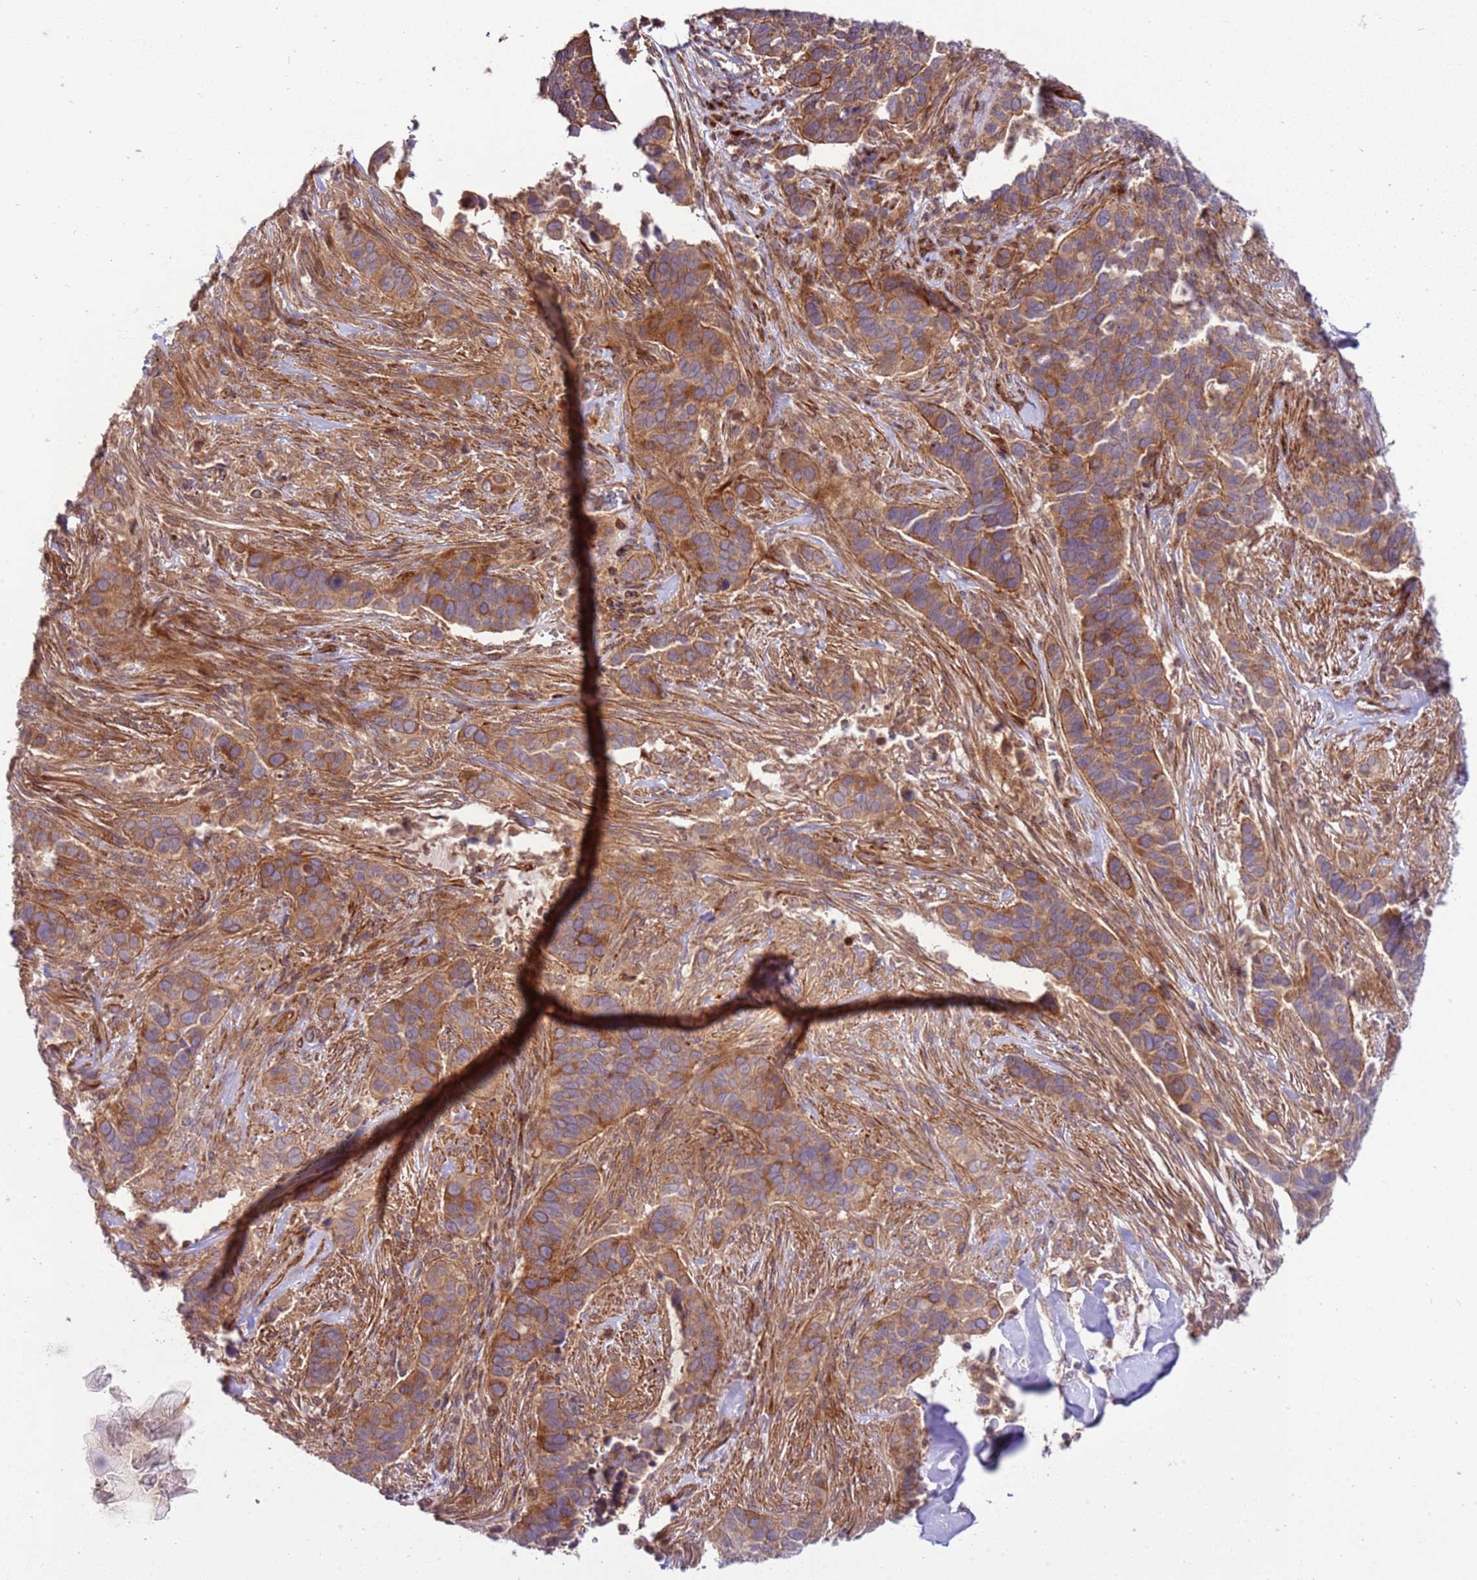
{"staining": {"intensity": "moderate", "quantity": ">75%", "location": "cytoplasmic/membranous"}, "tissue": "cervical cancer", "cell_type": "Tumor cells", "image_type": "cancer", "snomed": [{"axis": "morphology", "description": "Squamous cell carcinoma, NOS"}, {"axis": "topography", "description": "Cervix"}], "caption": "The photomicrograph demonstrates a brown stain indicating the presence of a protein in the cytoplasmic/membranous of tumor cells in squamous cell carcinoma (cervical).", "gene": "ZNF624", "patient": {"sex": "female", "age": 38}}